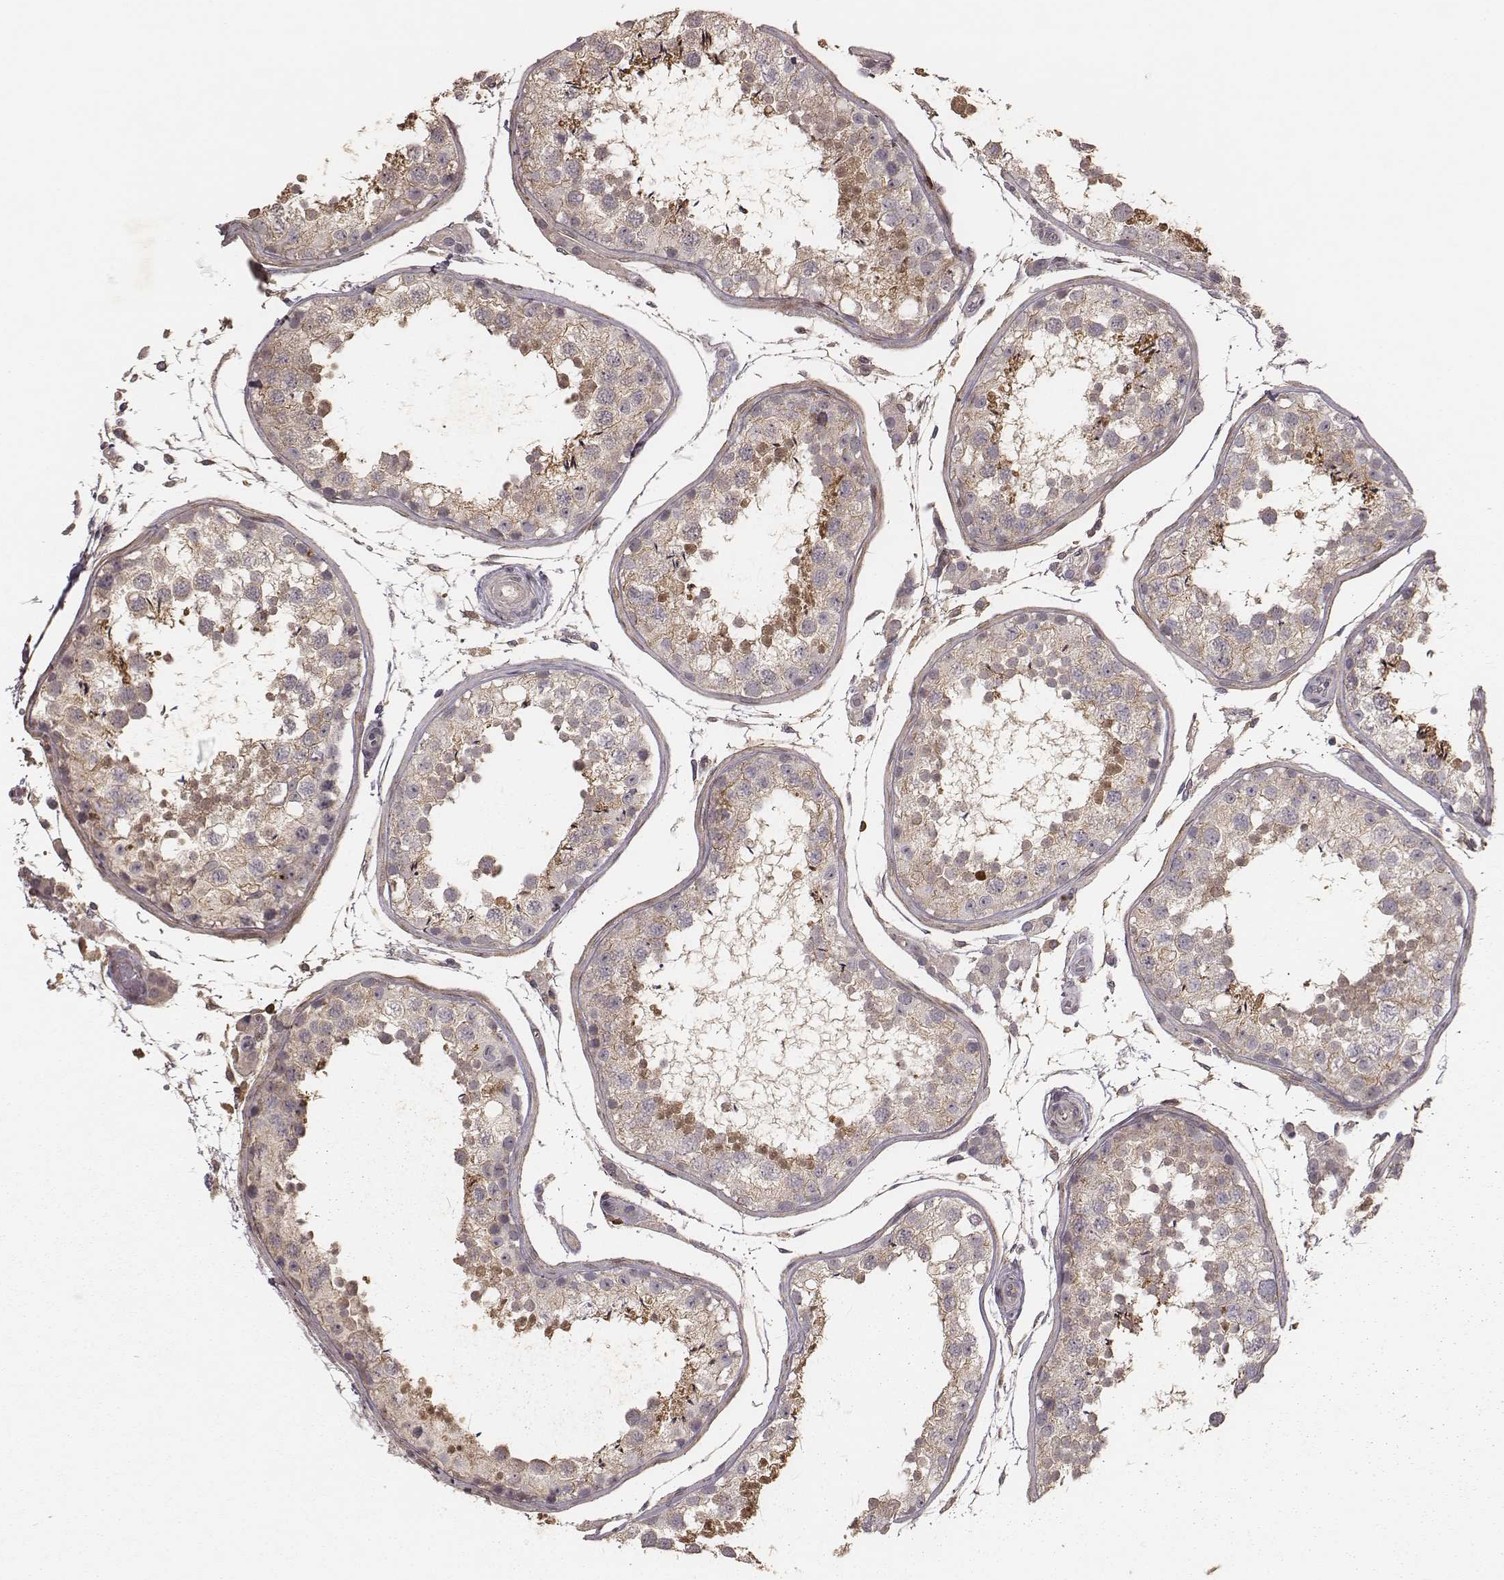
{"staining": {"intensity": "weak", "quantity": "25%-75%", "location": "cytoplasmic/membranous"}, "tissue": "testis", "cell_type": "Cells in seminiferous ducts", "image_type": "normal", "snomed": [{"axis": "morphology", "description": "Normal tissue, NOS"}, {"axis": "topography", "description": "Testis"}], "caption": "Cells in seminiferous ducts show weak cytoplasmic/membranous positivity in approximately 25%-75% of cells in benign testis. (Brightfield microscopy of DAB IHC at high magnification).", "gene": "PILRA", "patient": {"sex": "male", "age": 29}}